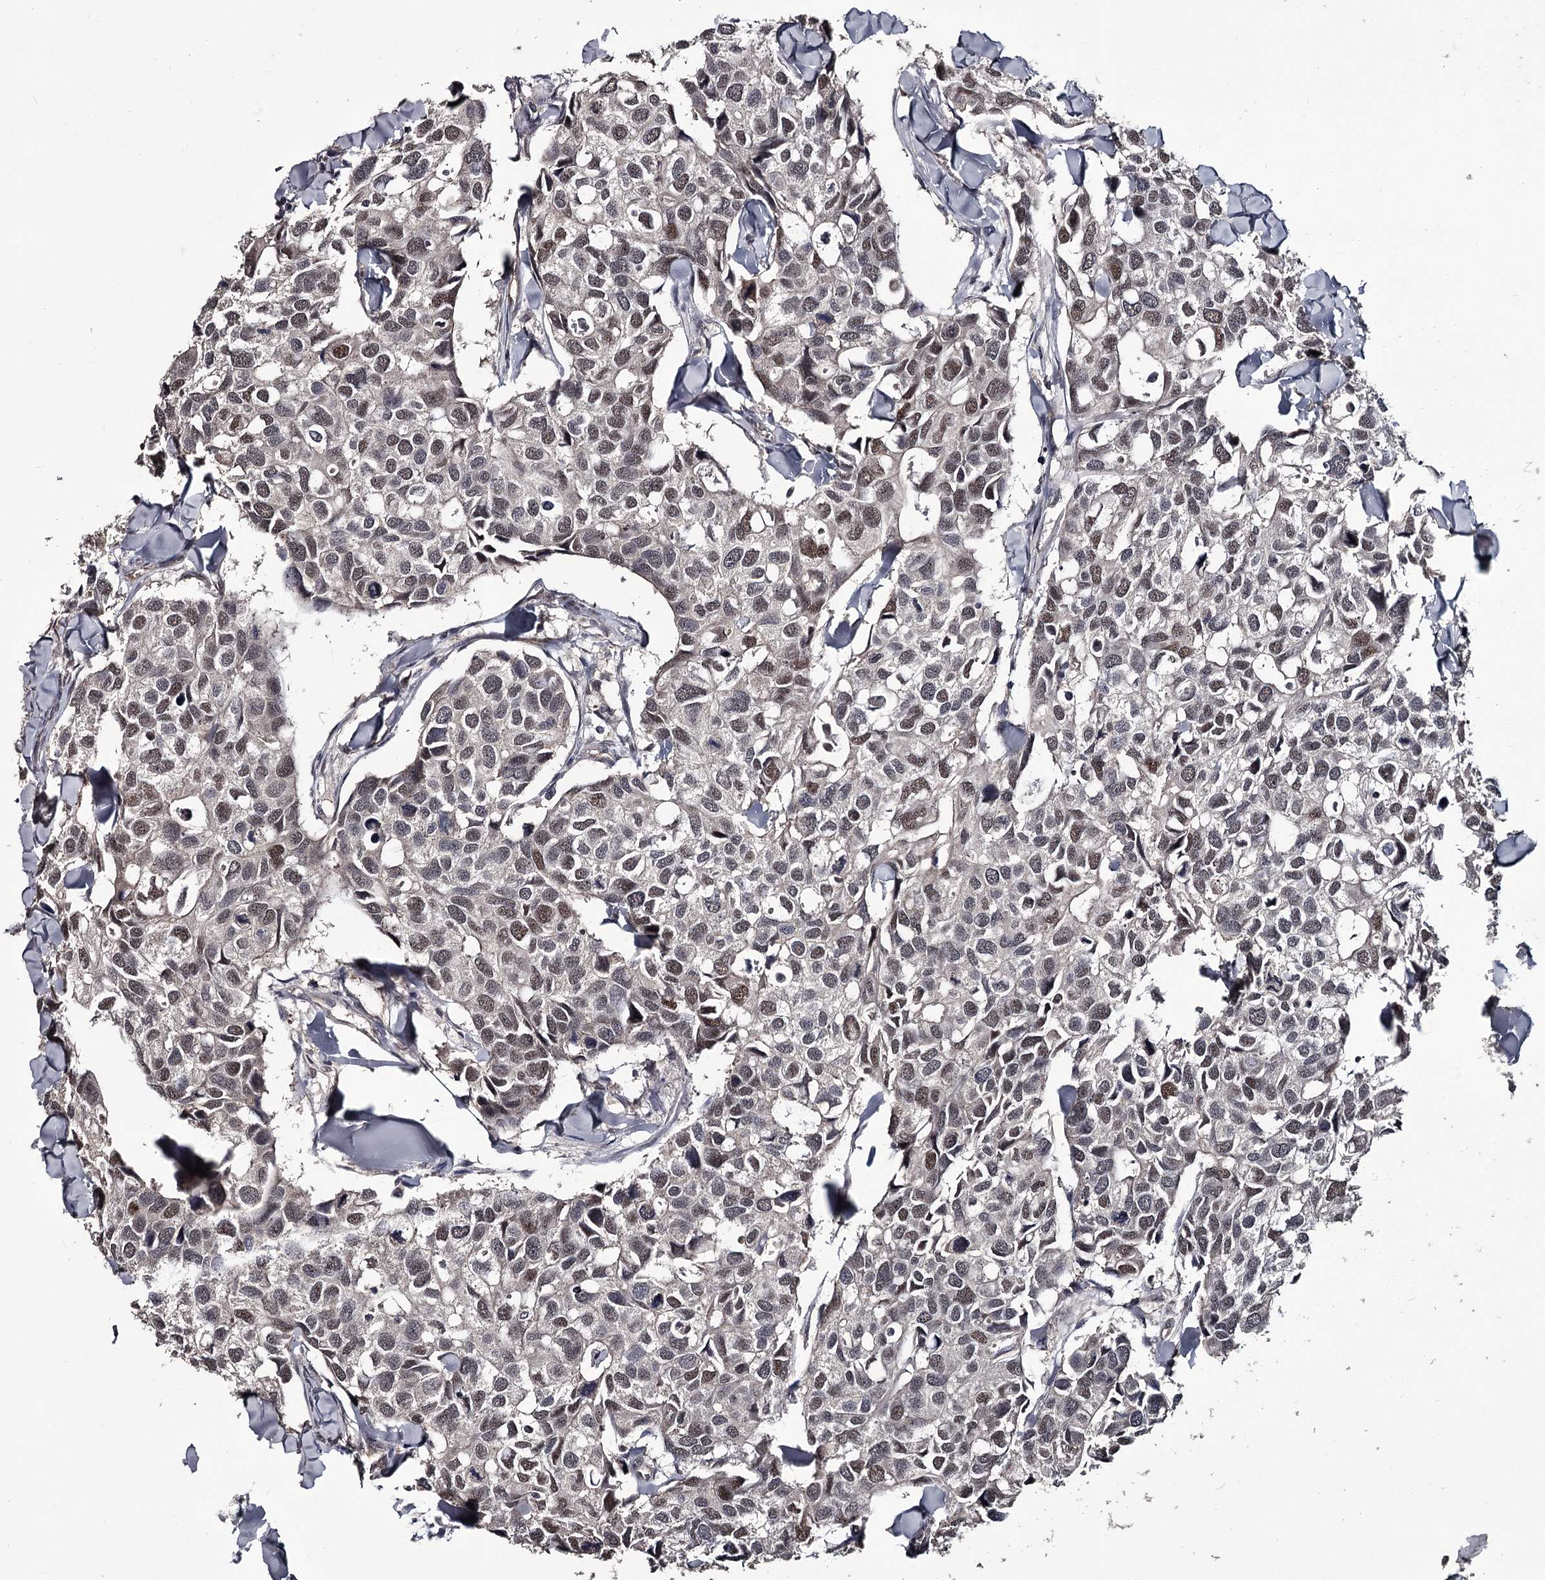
{"staining": {"intensity": "moderate", "quantity": "<25%", "location": "nuclear"}, "tissue": "breast cancer", "cell_type": "Tumor cells", "image_type": "cancer", "snomed": [{"axis": "morphology", "description": "Duct carcinoma"}, {"axis": "topography", "description": "Breast"}], "caption": "Approximately <25% of tumor cells in breast cancer (invasive ductal carcinoma) reveal moderate nuclear protein positivity as visualized by brown immunohistochemical staining.", "gene": "PRPF40B", "patient": {"sex": "female", "age": 83}}